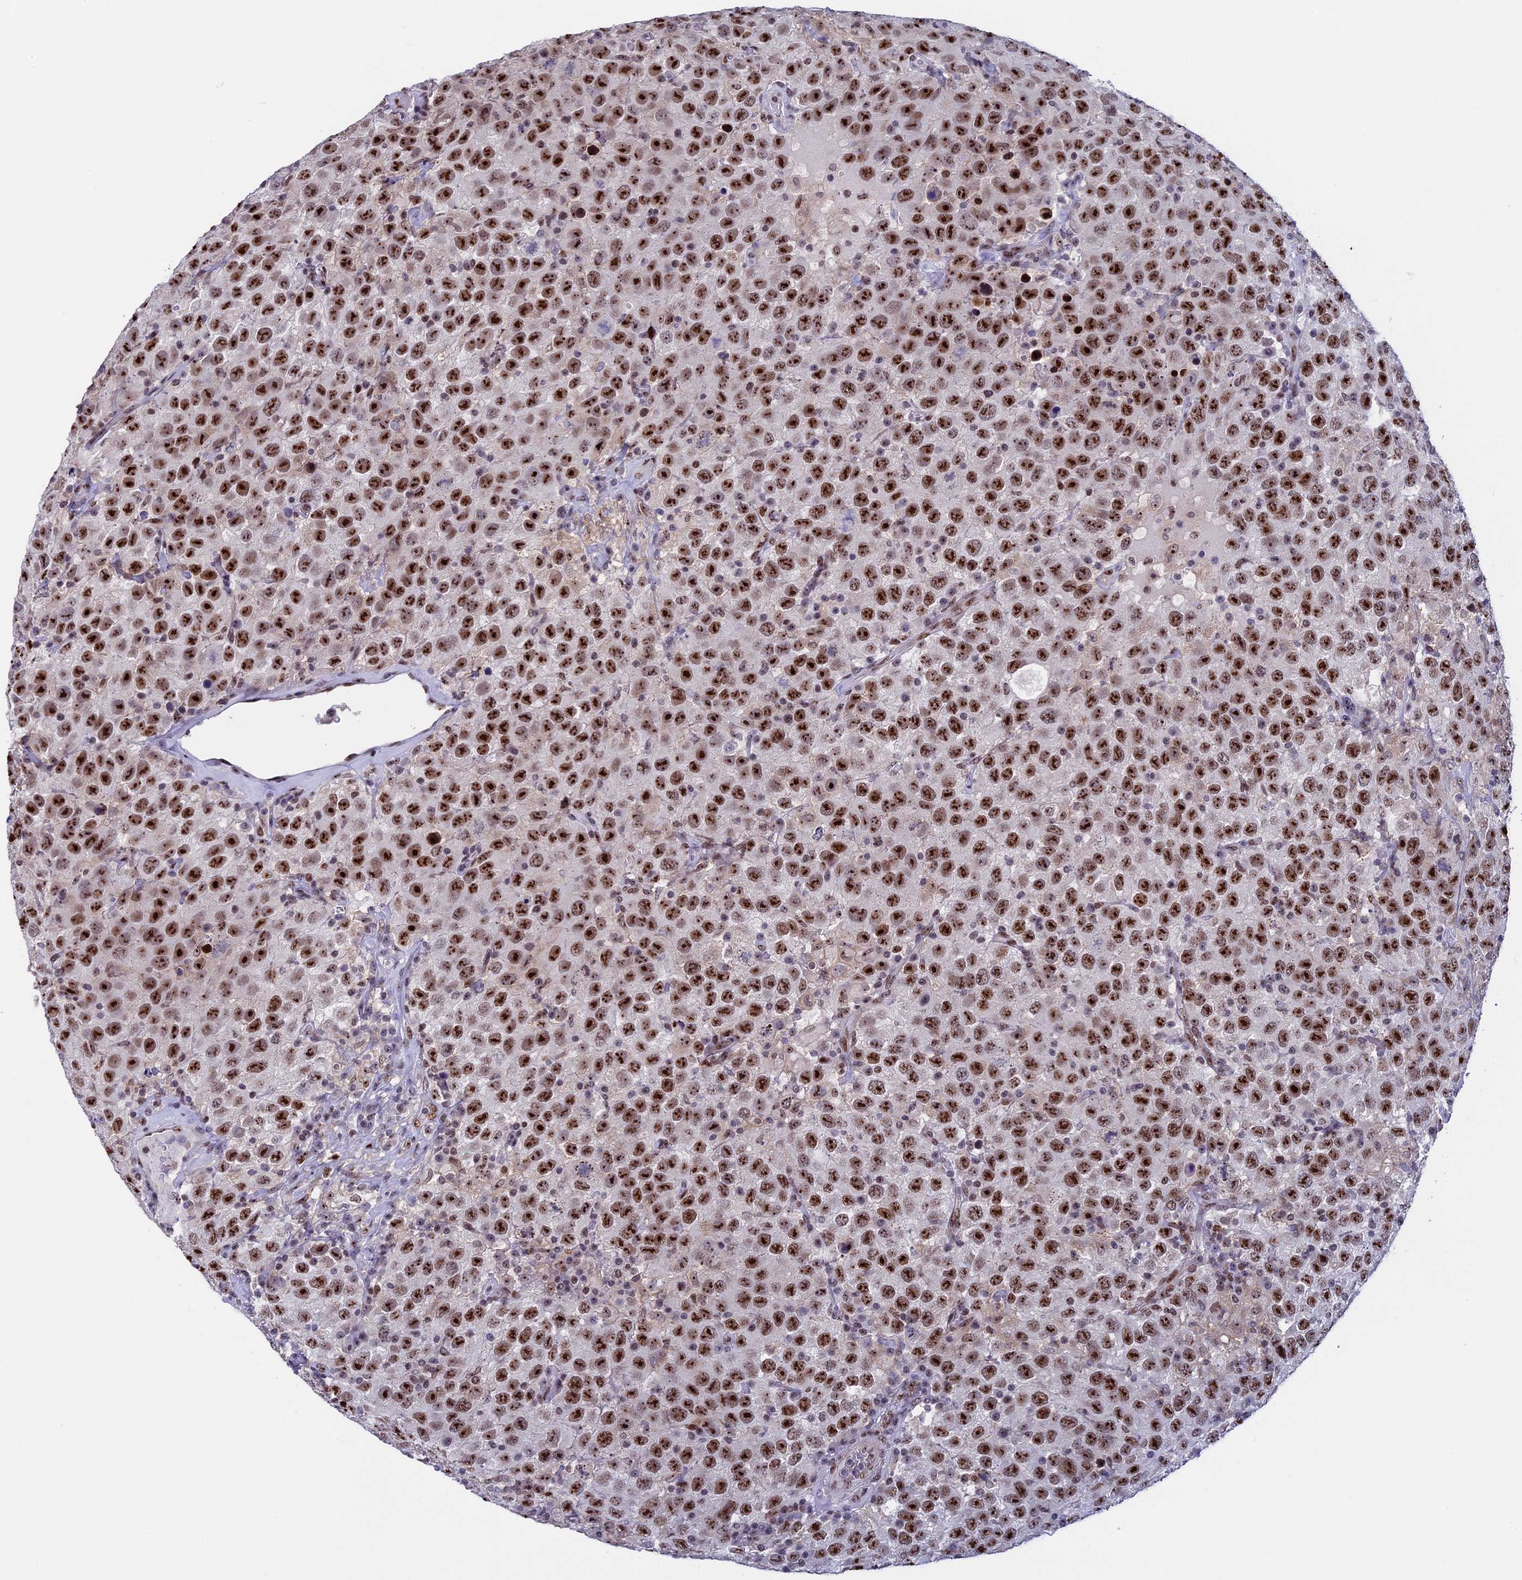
{"staining": {"intensity": "strong", "quantity": ">75%", "location": "nuclear"}, "tissue": "testis cancer", "cell_type": "Tumor cells", "image_type": "cancer", "snomed": [{"axis": "morphology", "description": "Seminoma, NOS"}, {"axis": "topography", "description": "Testis"}], "caption": "Strong nuclear expression is appreciated in approximately >75% of tumor cells in seminoma (testis).", "gene": "CCDC86", "patient": {"sex": "male", "age": 41}}